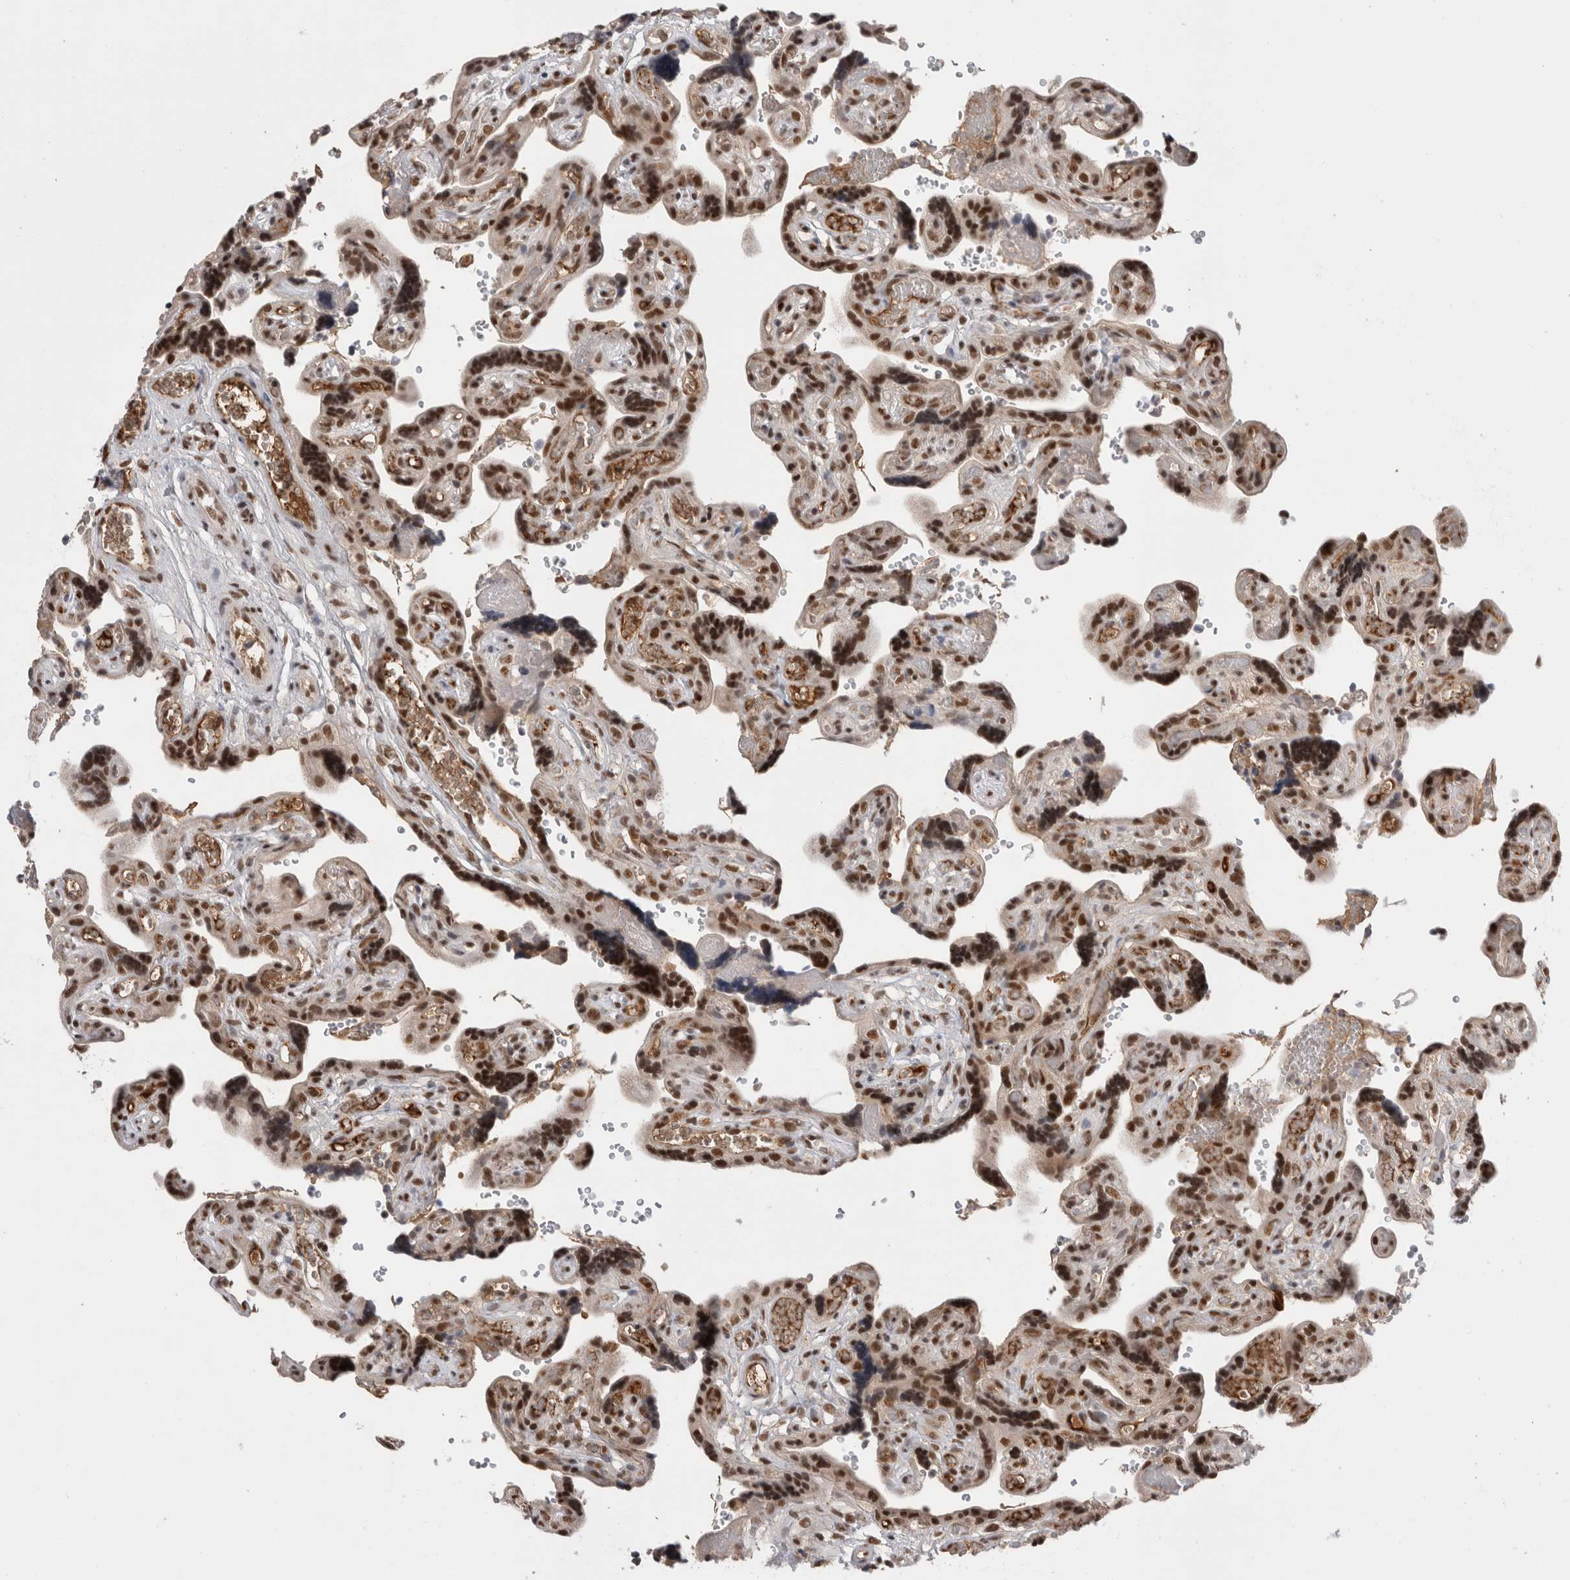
{"staining": {"intensity": "moderate", "quantity": ">75%", "location": "cytoplasmic/membranous,nuclear"}, "tissue": "placenta", "cell_type": "Decidual cells", "image_type": "normal", "snomed": [{"axis": "morphology", "description": "Normal tissue, NOS"}, {"axis": "topography", "description": "Placenta"}], "caption": "Protein analysis of normal placenta demonstrates moderate cytoplasmic/membranous,nuclear positivity in approximately >75% of decidual cells.", "gene": "ZNF24", "patient": {"sex": "female", "age": 30}}